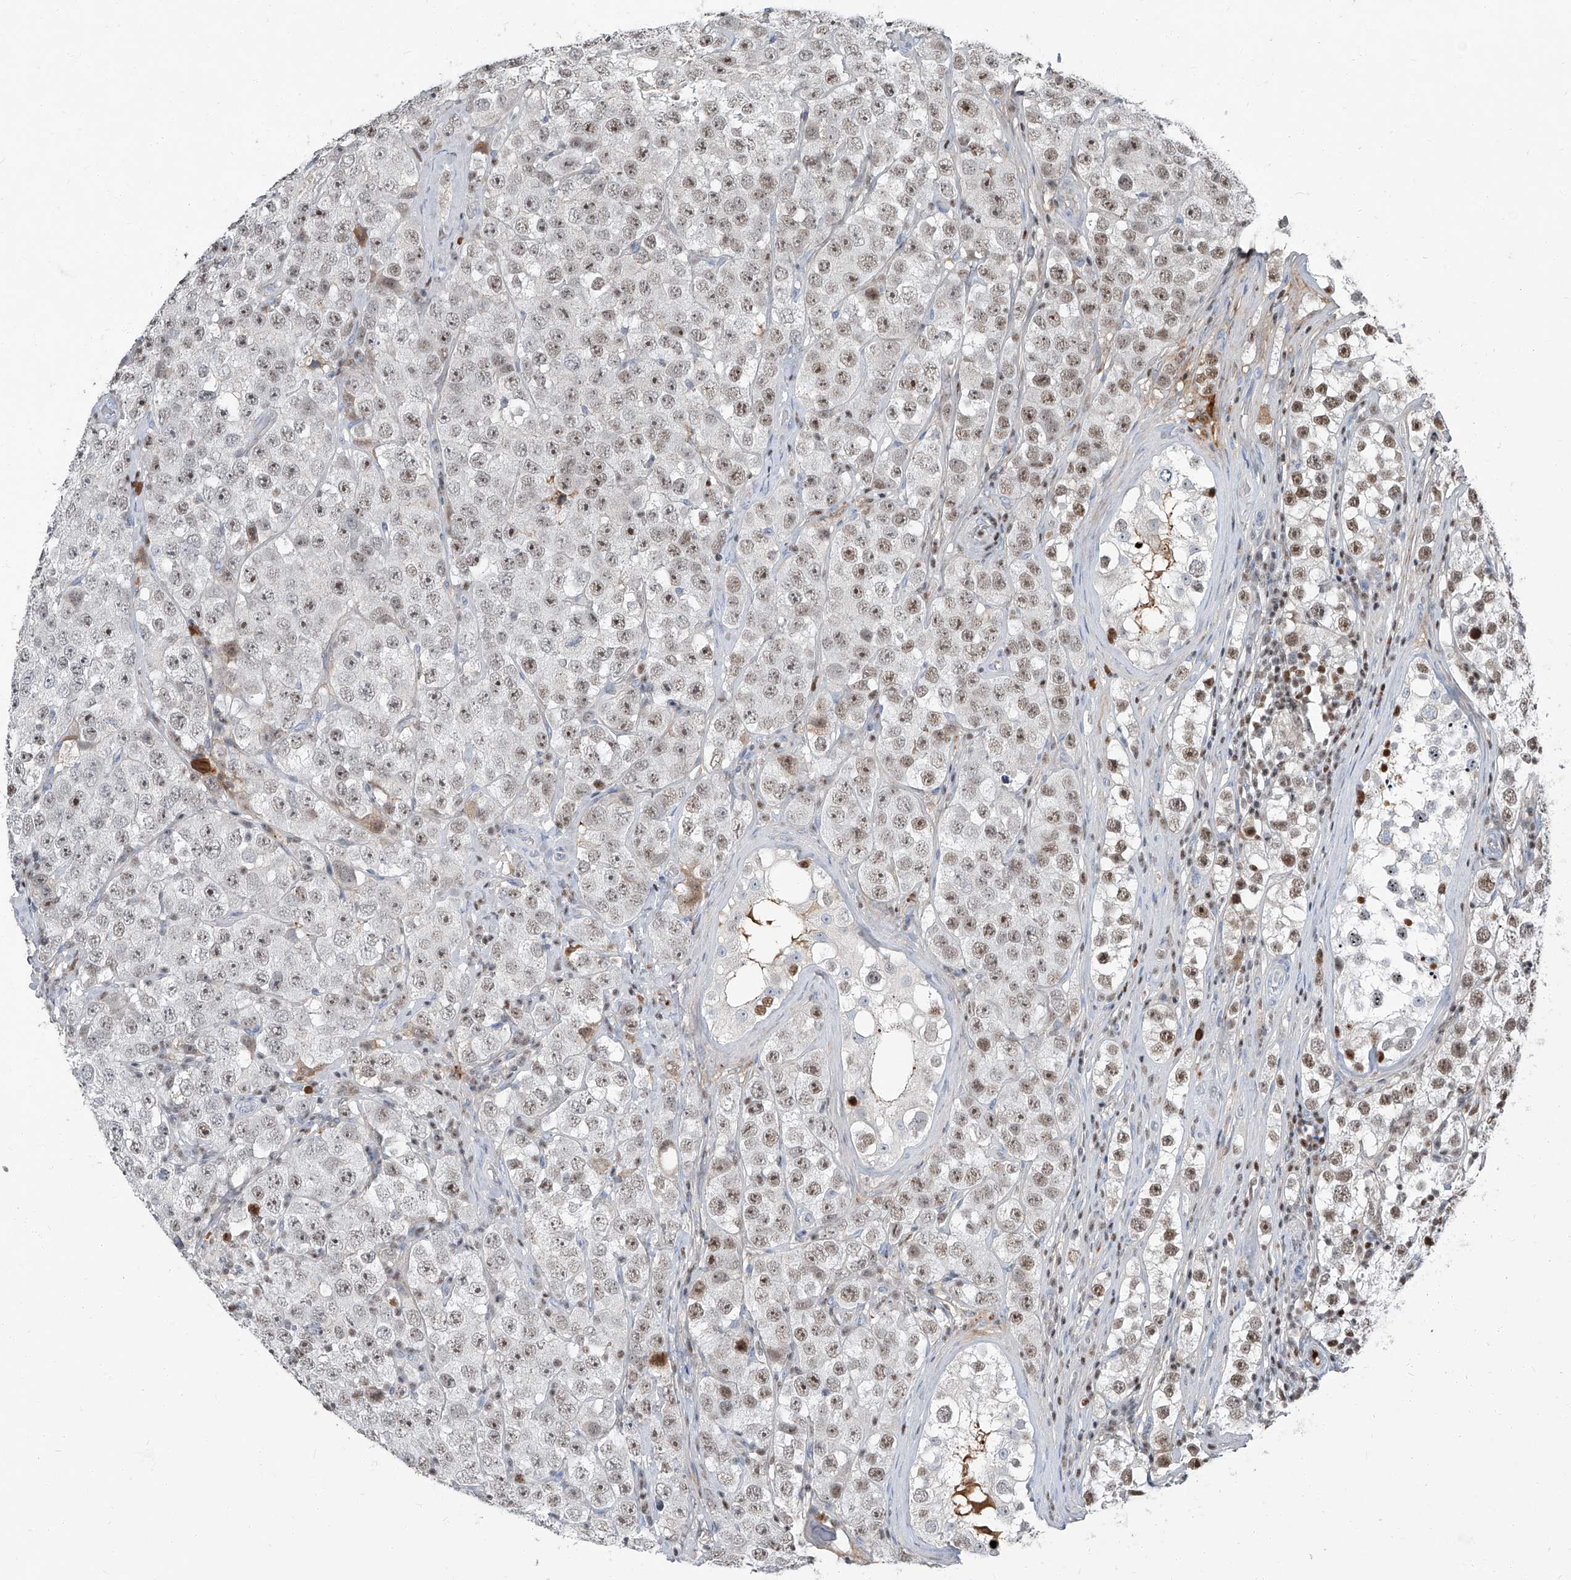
{"staining": {"intensity": "weak", "quantity": ">75%", "location": "nuclear"}, "tissue": "testis cancer", "cell_type": "Tumor cells", "image_type": "cancer", "snomed": [{"axis": "morphology", "description": "Seminoma, NOS"}, {"axis": "morphology", "description": "Carcinoma, Embryonal, NOS"}, {"axis": "topography", "description": "Testis"}], "caption": "Protein expression by immunohistochemistry reveals weak nuclear positivity in approximately >75% of tumor cells in seminoma (testis).", "gene": "HOXA3", "patient": {"sex": "male", "age": 28}}